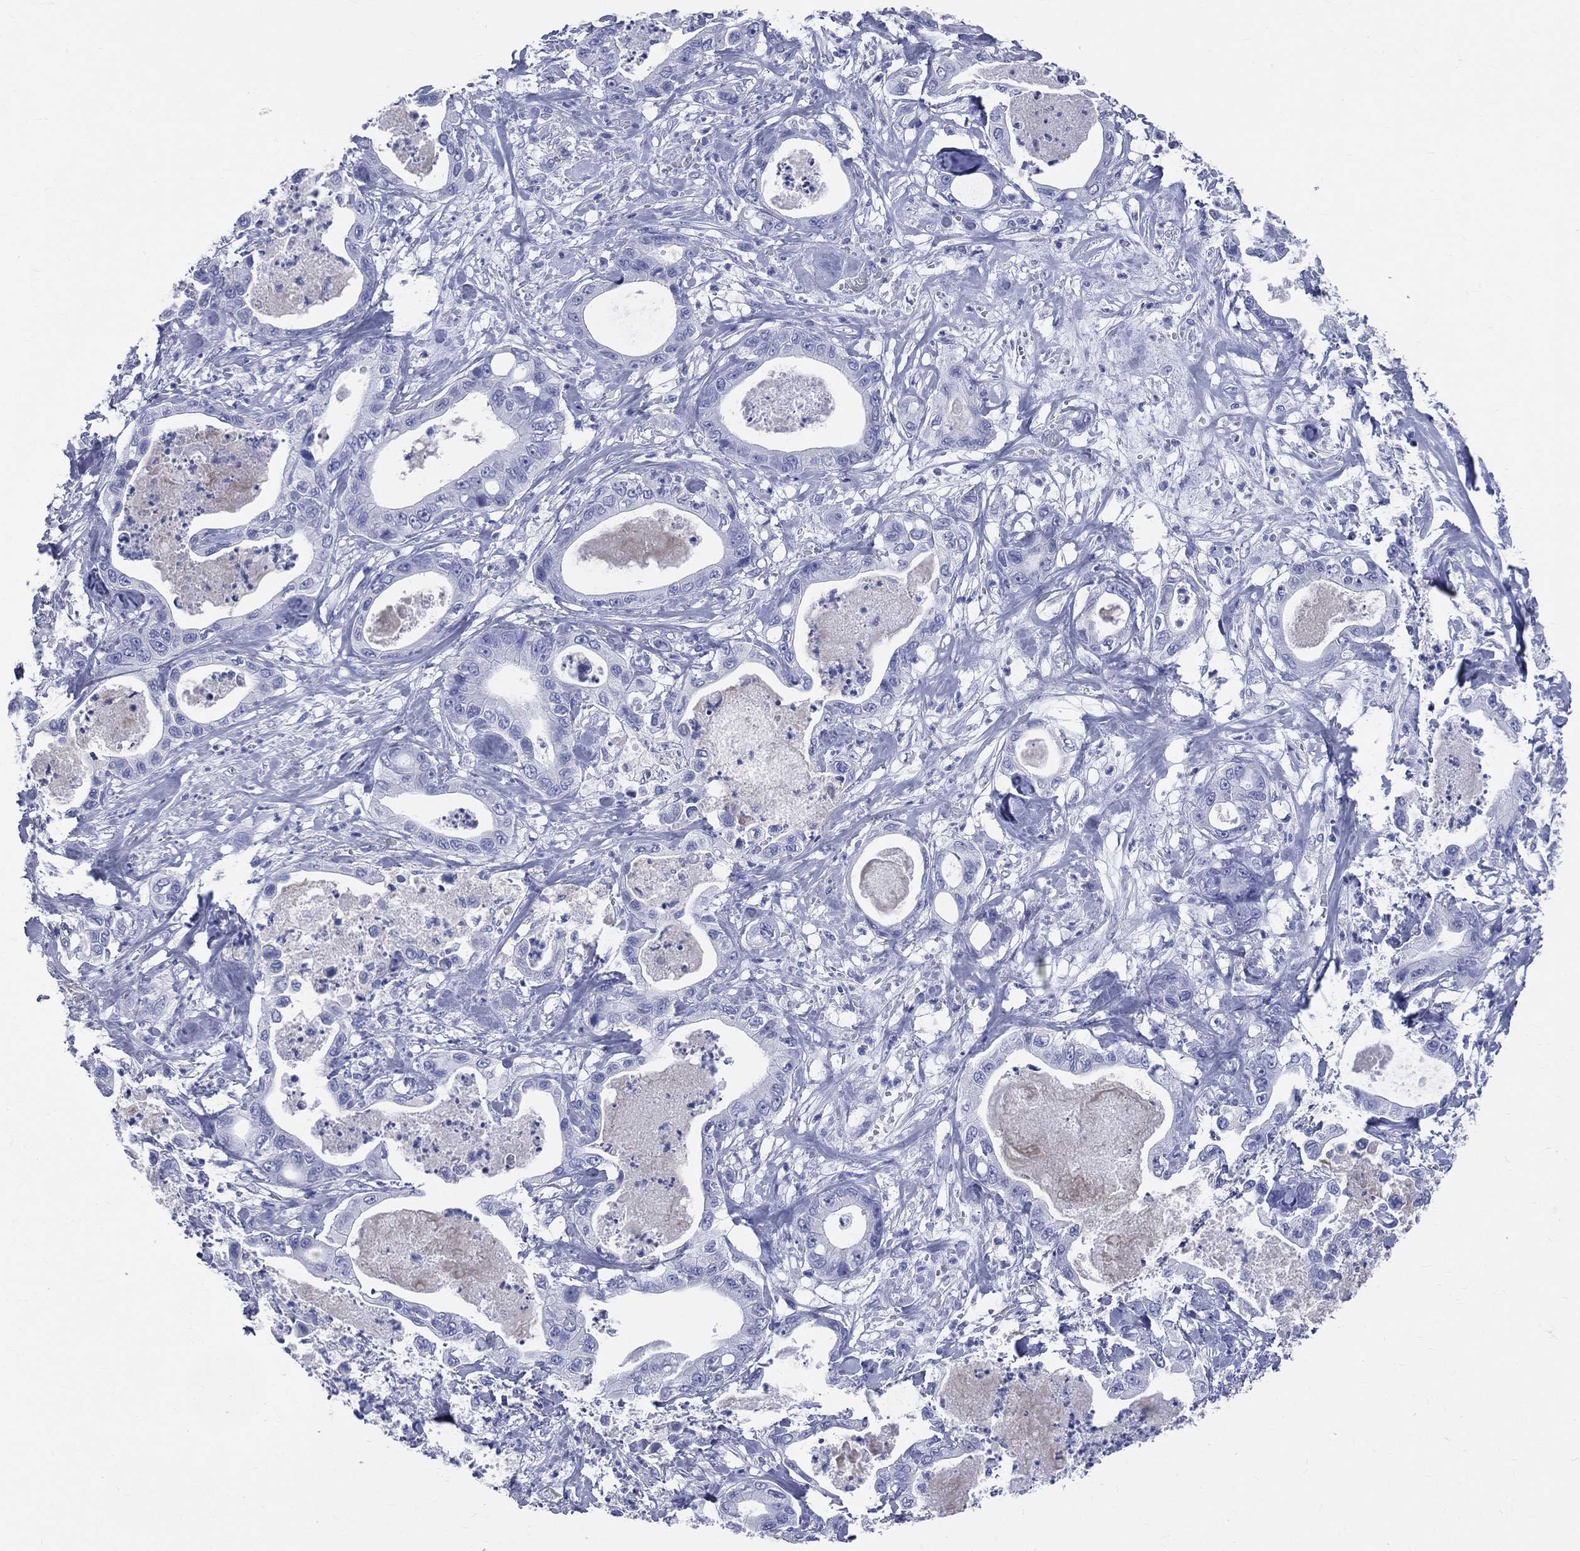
{"staining": {"intensity": "negative", "quantity": "none", "location": "none"}, "tissue": "pancreatic cancer", "cell_type": "Tumor cells", "image_type": "cancer", "snomed": [{"axis": "morphology", "description": "Adenocarcinoma, NOS"}, {"axis": "topography", "description": "Pancreas"}], "caption": "A high-resolution histopathology image shows immunohistochemistry (IHC) staining of pancreatic cancer (adenocarcinoma), which shows no significant expression in tumor cells. (DAB (3,3'-diaminobenzidine) IHC with hematoxylin counter stain).", "gene": "SYP", "patient": {"sex": "male", "age": 71}}